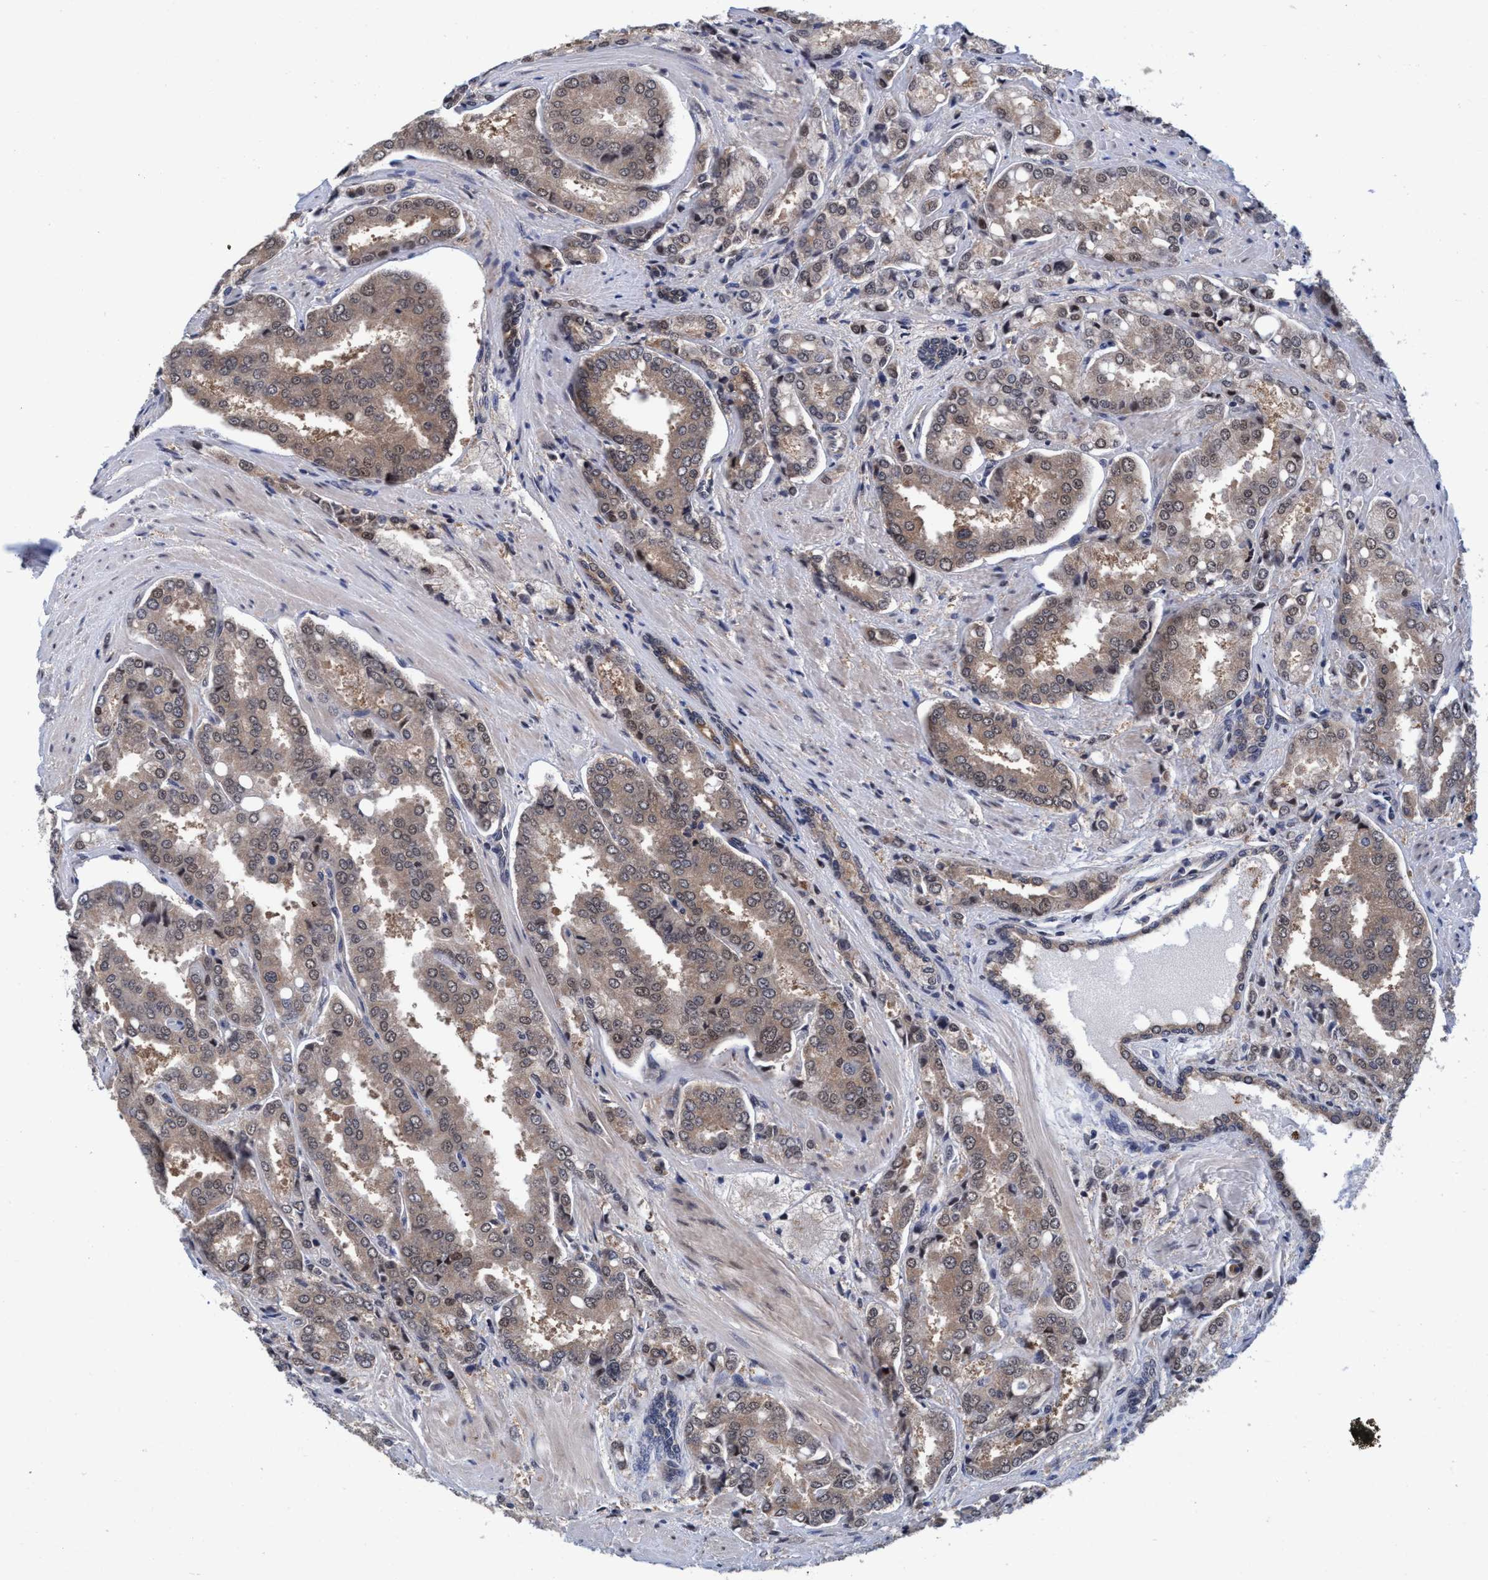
{"staining": {"intensity": "weak", "quantity": ">75%", "location": "cytoplasmic/membranous"}, "tissue": "prostate cancer", "cell_type": "Tumor cells", "image_type": "cancer", "snomed": [{"axis": "morphology", "description": "Adenocarcinoma, High grade"}, {"axis": "topography", "description": "Prostate"}], "caption": "Human high-grade adenocarcinoma (prostate) stained with a protein marker demonstrates weak staining in tumor cells.", "gene": "PSMD12", "patient": {"sex": "male", "age": 50}}